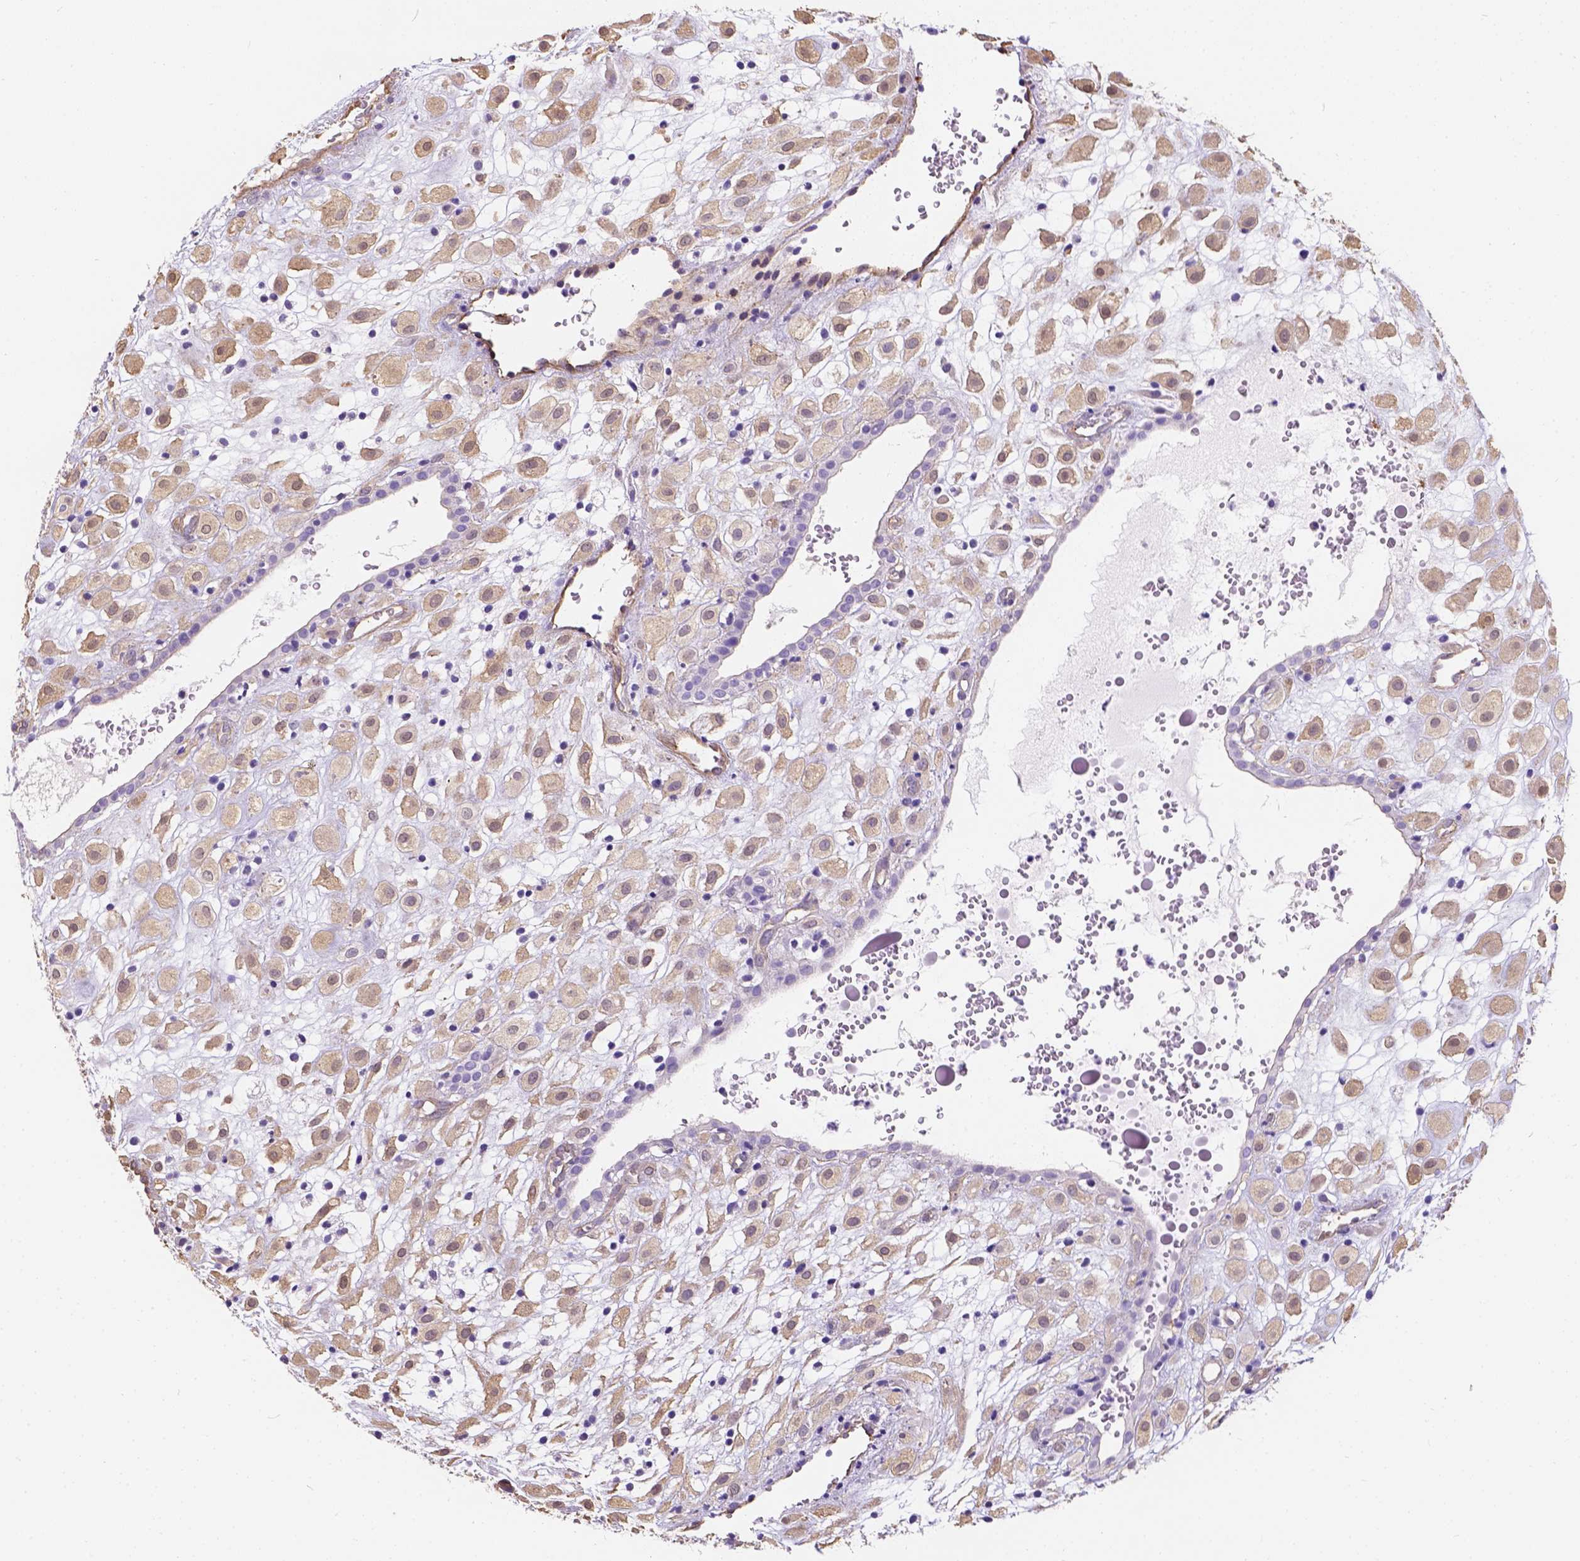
{"staining": {"intensity": "negative", "quantity": "none", "location": "none"}, "tissue": "placenta", "cell_type": "Decidual cells", "image_type": "normal", "snomed": [{"axis": "morphology", "description": "Normal tissue, NOS"}, {"axis": "topography", "description": "Placenta"}], "caption": "Decidual cells are negative for brown protein staining in benign placenta. Nuclei are stained in blue.", "gene": "PHF7", "patient": {"sex": "female", "age": 24}}